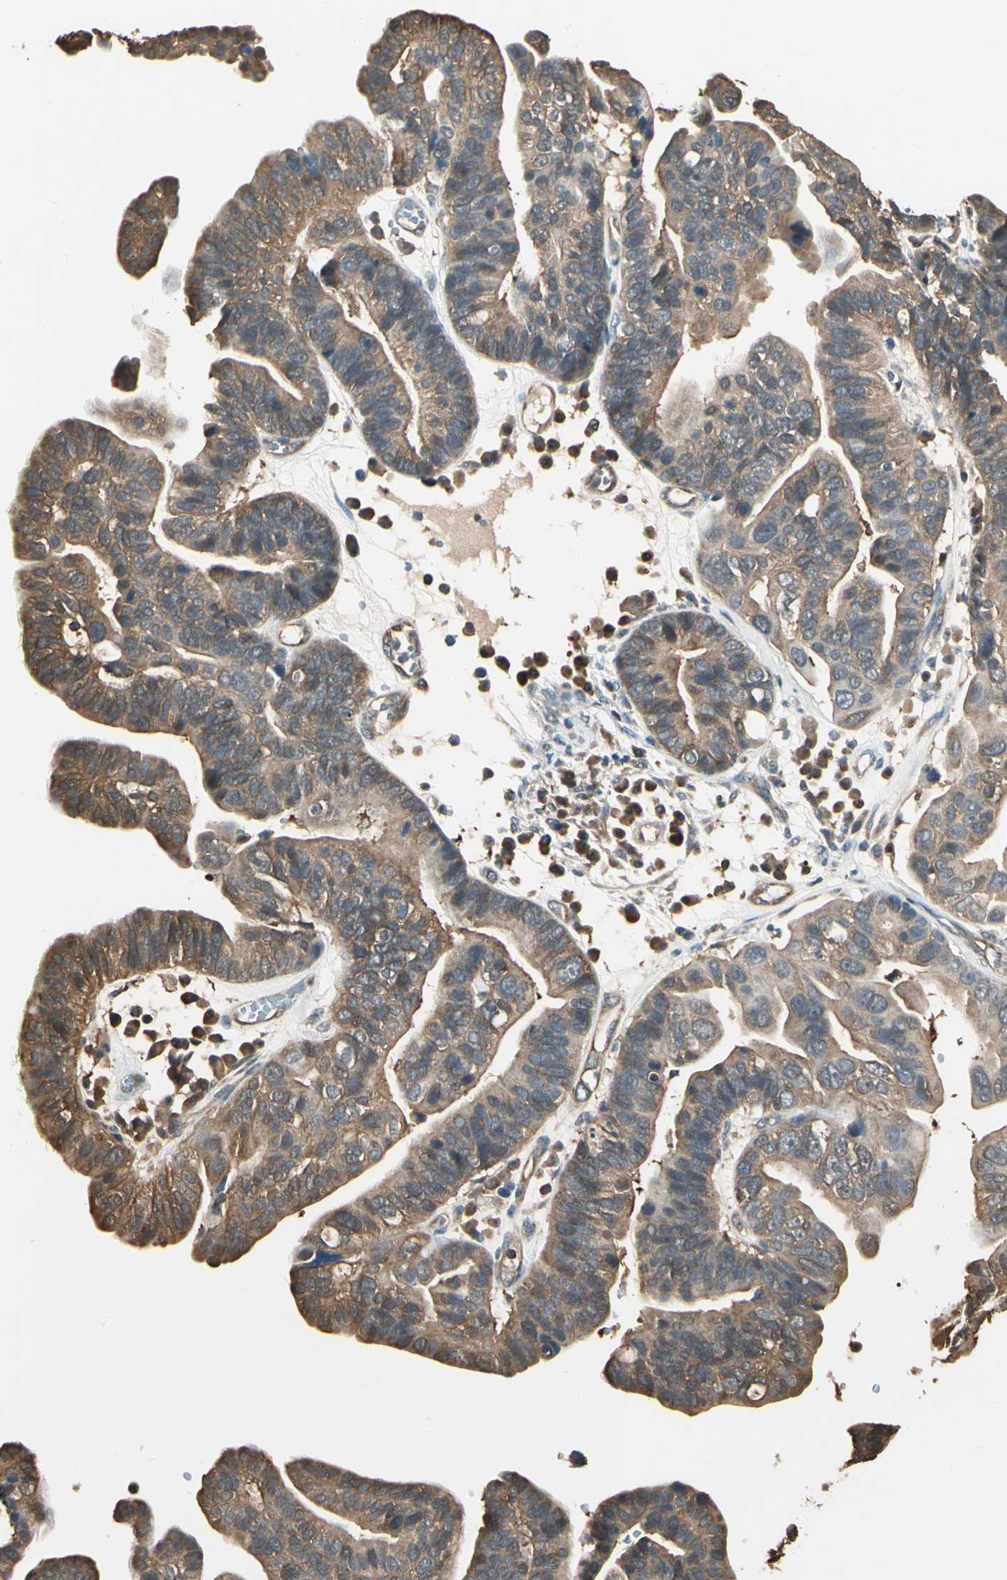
{"staining": {"intensity": "moderate", "quantity": ">75%", "location": "cytoplasmic/membranous"}, "tissue": "ovarian cancer", "cell_type": "Tumor cells", "image_type": "cancer", "snomed": [{"axis": "morphology", "description": "Cystadenocarcinoma, serous, NOS"}, {"axis": "topography", "description": "Ovary"}], "caption": "Immunohistochemical staining of human ovarian cancer demonstrates medium levels of moderate cytoplasmic/membranous positivity in approximately >75% of tumor cells.", "gene": "YWHAE", "patient": {"sex": "female", "age": 56}}